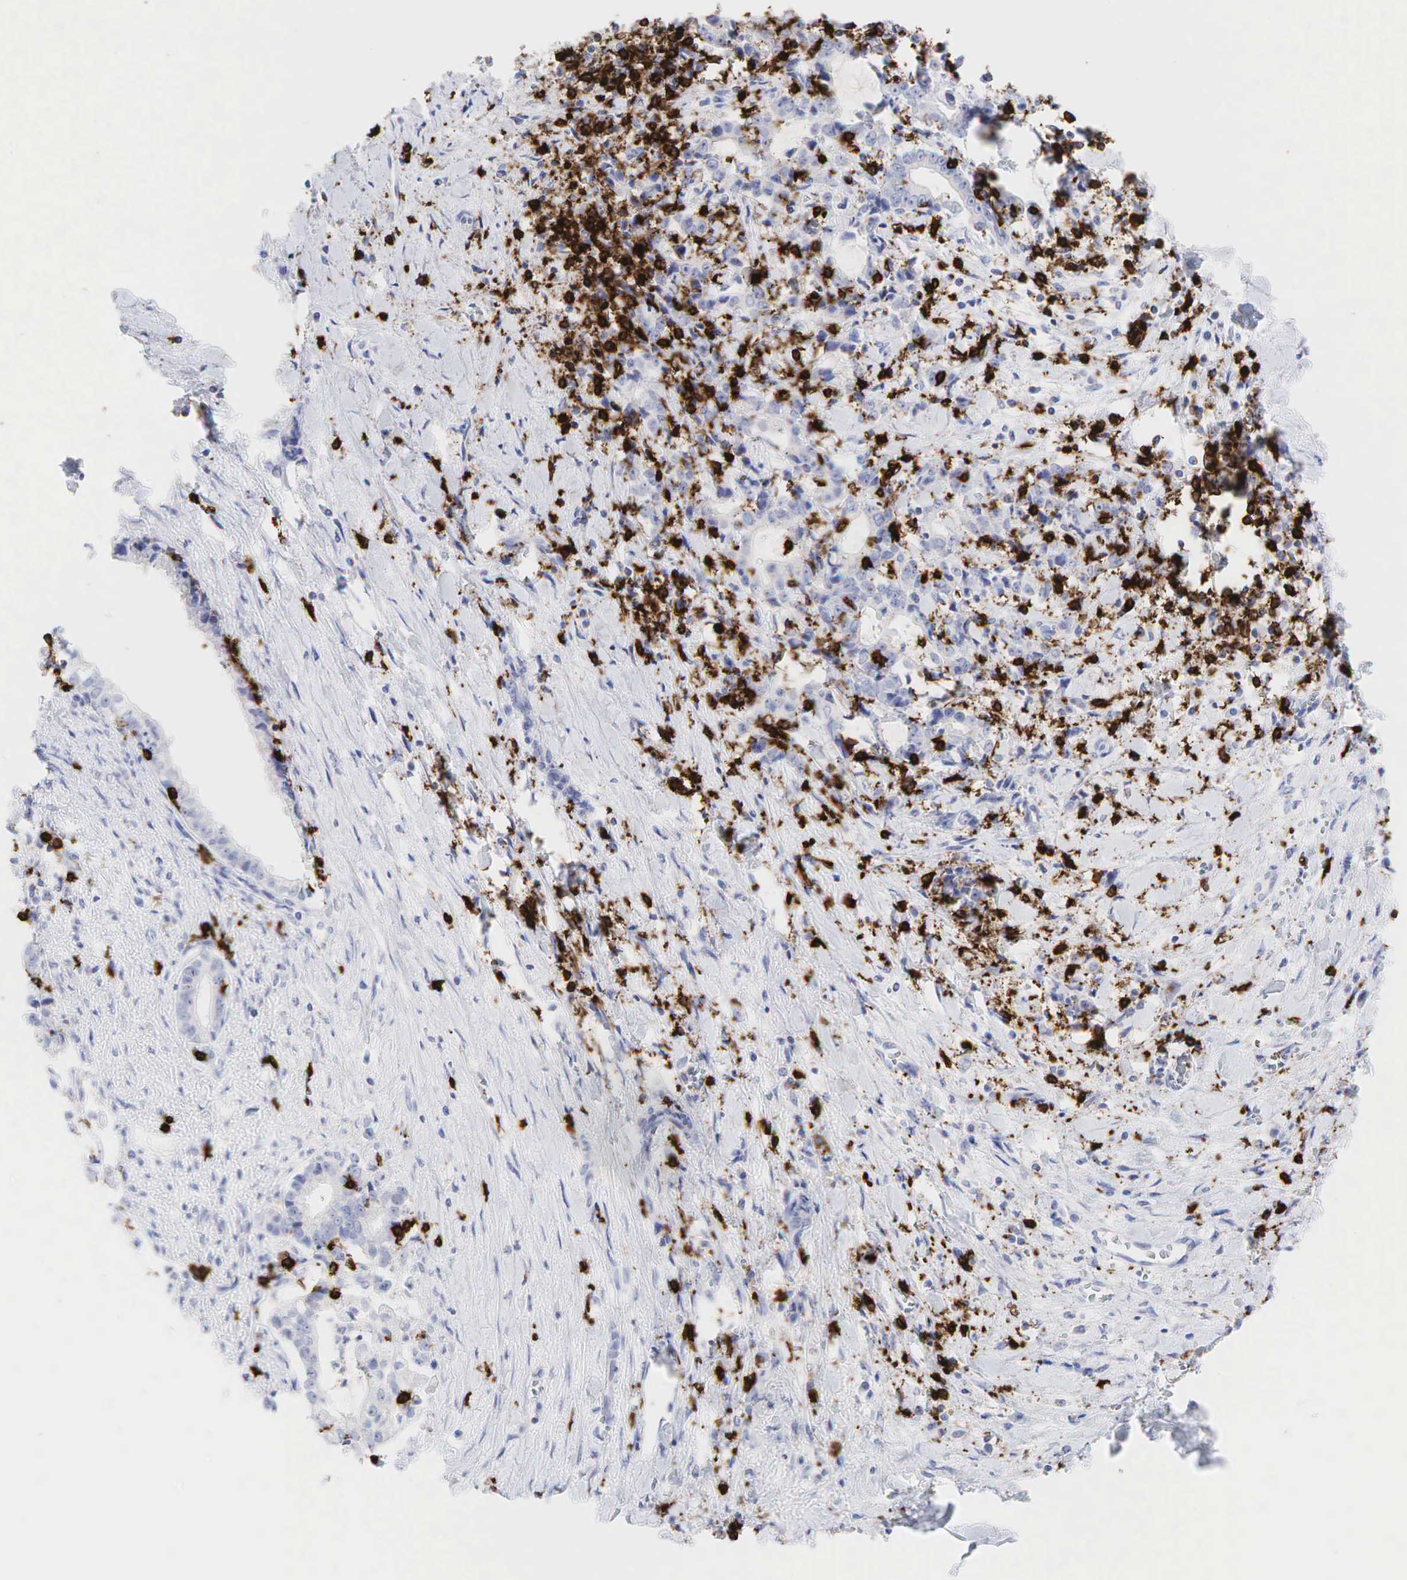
{"staining": {"intensity": "negative", "quantity": "none", "location": "none"}, "tissue": "liver cancer", "cell_type": "Tumor cells", "image_type": "cancer", "snomed": [{"axis": "morphology", "description": "Cholangiocarcinoma"}, {"axis": "topography", "description": "Liver"}], "caption": "IHC histopathology image of neoplastic tissue: liver cancer (cholangiocarcinoma) stained with DAB (3,3'-diaminobenzidine) exhibits no significant protein positivity in tumor cells. (Immunohistochemistry, brightfield microscopy, high magnification).", "gene": "CD8A", "patient": {"sex": "male", "age": 57}}